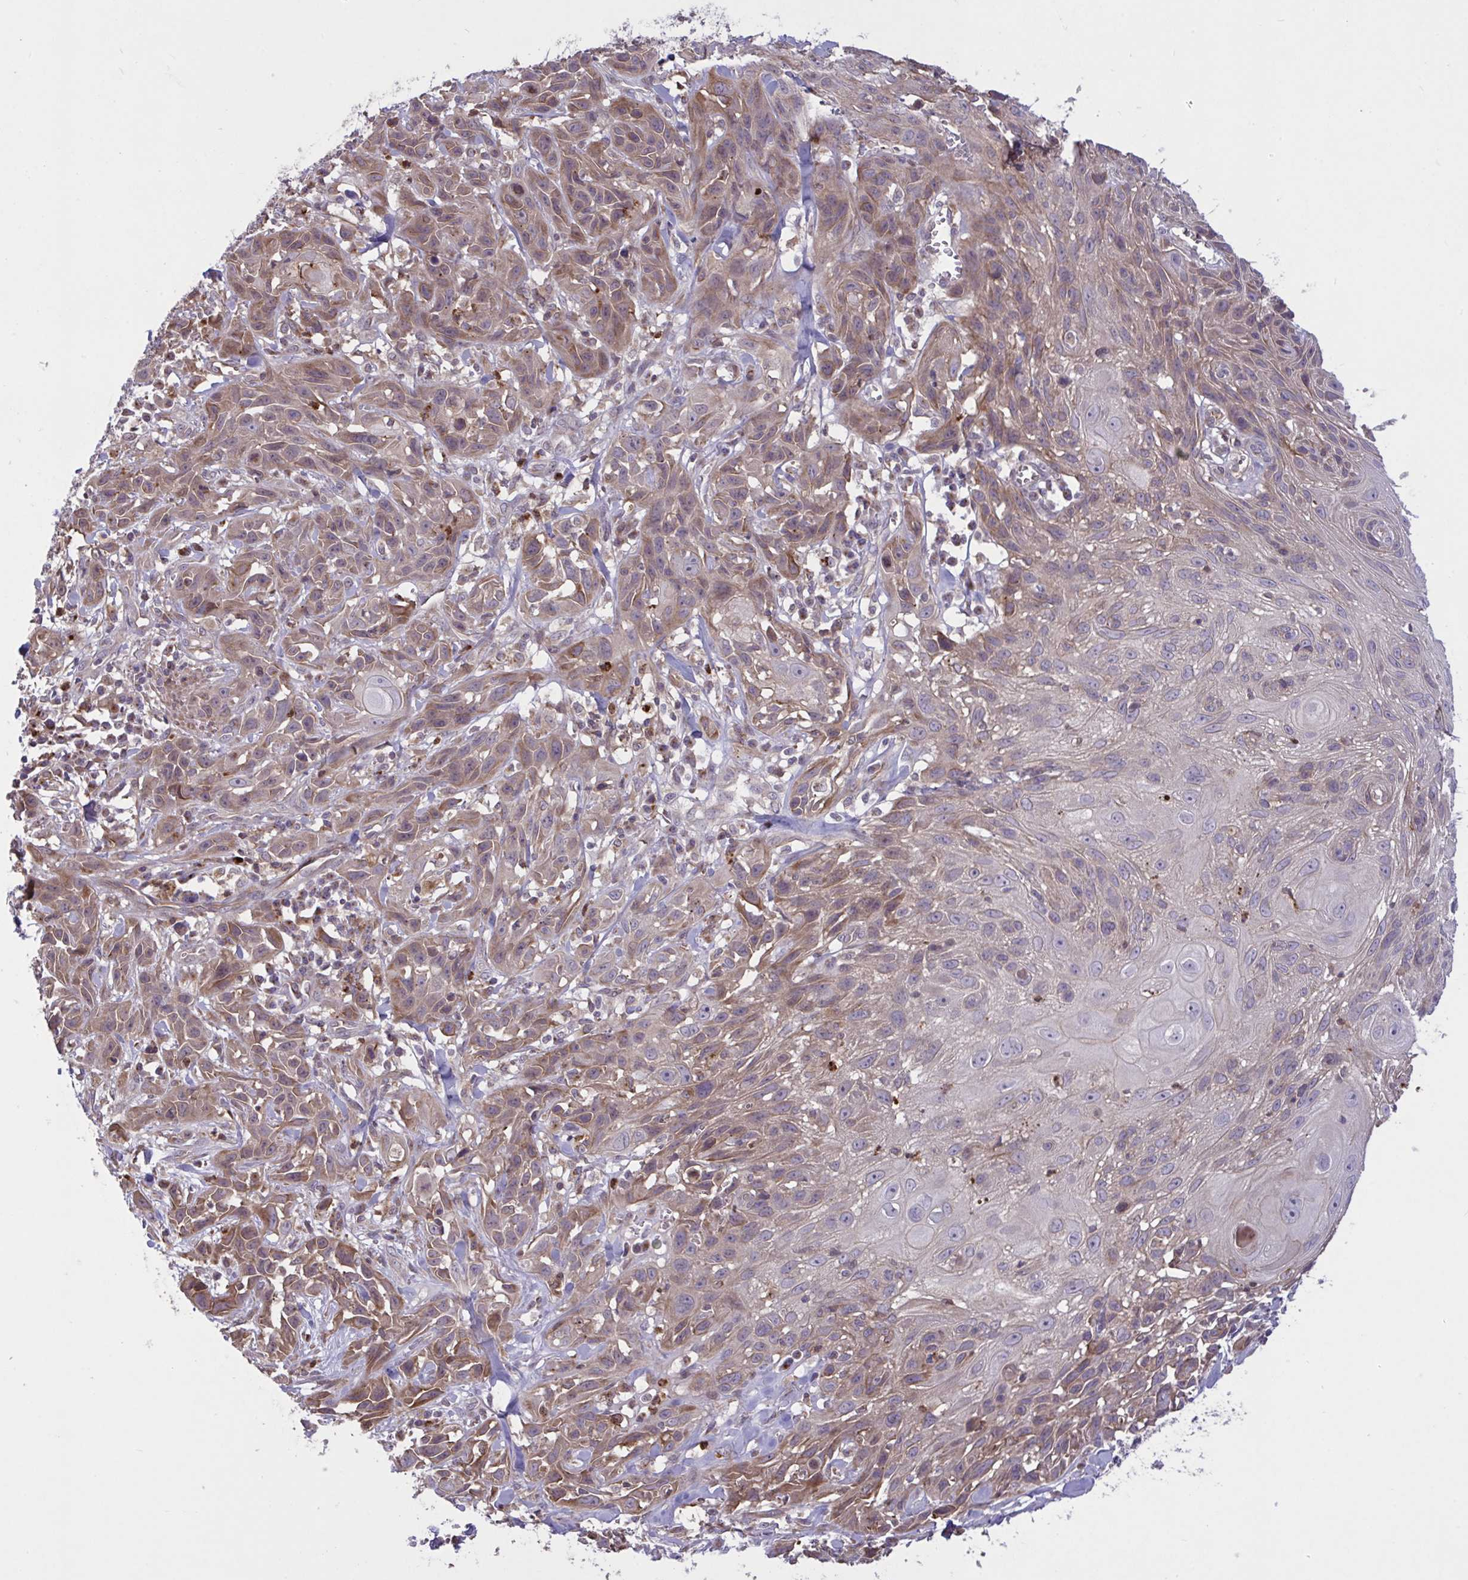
{"staining": {"intensity": "moderate", "quantity": "25%-75%", "location": "cytoplasmic/membranous"}, "tissue": "skin cancer", "cell_type": "Tumor cells", "image_type": "cancer", "snomed": [{"axis": "morphology", "description": "Squamous cell carcinoma, NOS"}, {"axis": "topography", "description": "Skin"}, {"axis": "topography", "description": "Vulva"}], "caption": "High-magnification brightfield microscopy of skin cancer stained with DAB (3,3'-diaminobenzidine) (brown) and counterstained with hematoxylin (blue). tumor cells exhibit moderate cytoplasmic/membranous positivity is identified in approximately25%-75% of cells. (IHC, brightfield microscopy, high magnification).", "gene": "IL1R1", "patient": {"sex": "female", "age": 83}}